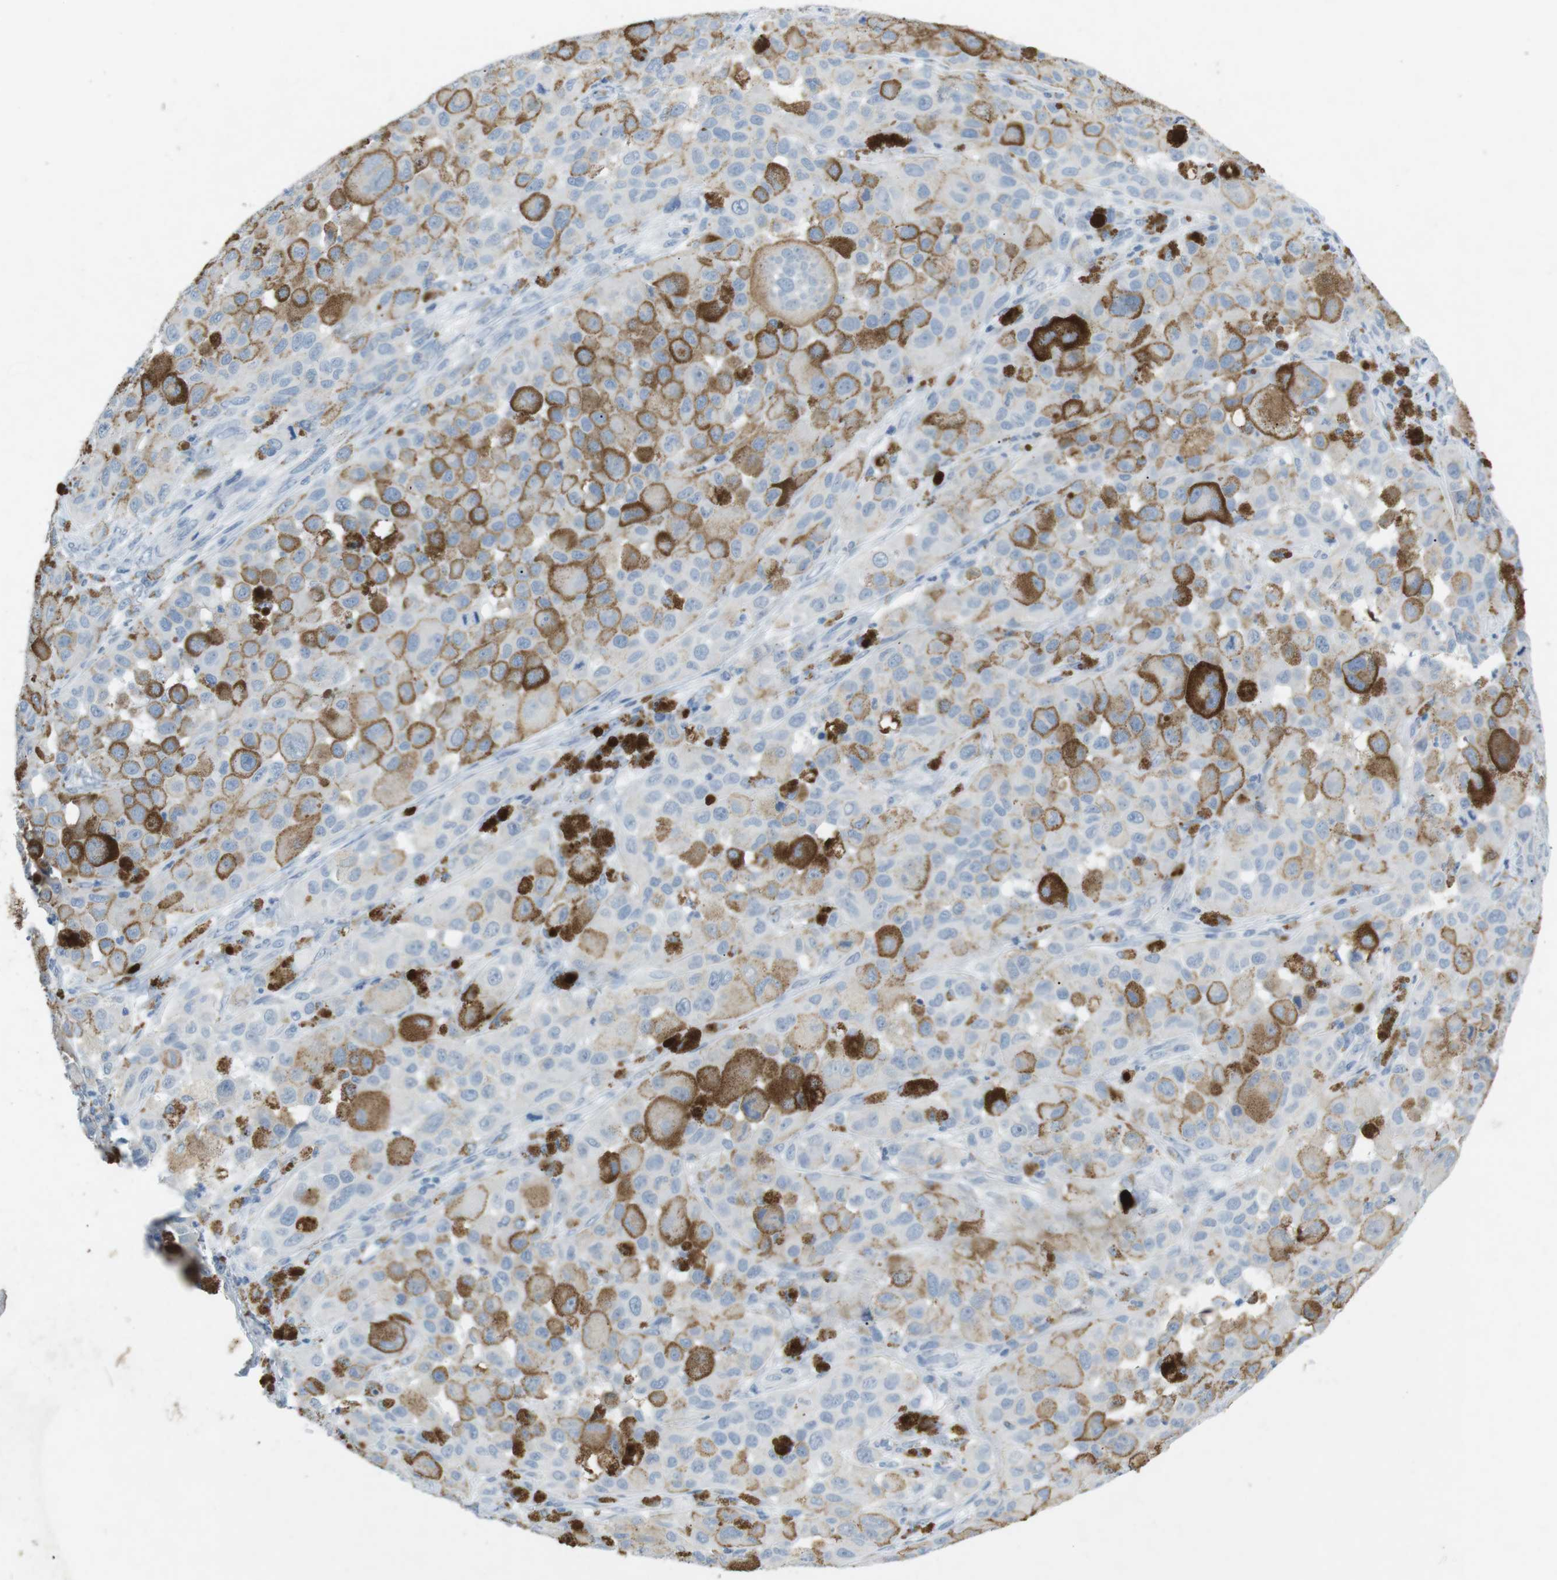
{"staining": {"intensity": "negative", "quantity": "none", "location": "none"}, "tissue": "melanoma", "cell_type": "Tumor cells", "image_type": "cancer", "snomed": [{"axis": "morphology", "description": "Malignant melanoma, NOS"}, {"axis": "topography", "description": "Skin"}], "caption": "DAB immunohistochemical staining of melanoma exhibits no significant positivity in tumor cells.", "gene": "SALL4", "patient": {"sex": "male", "age": 96}}